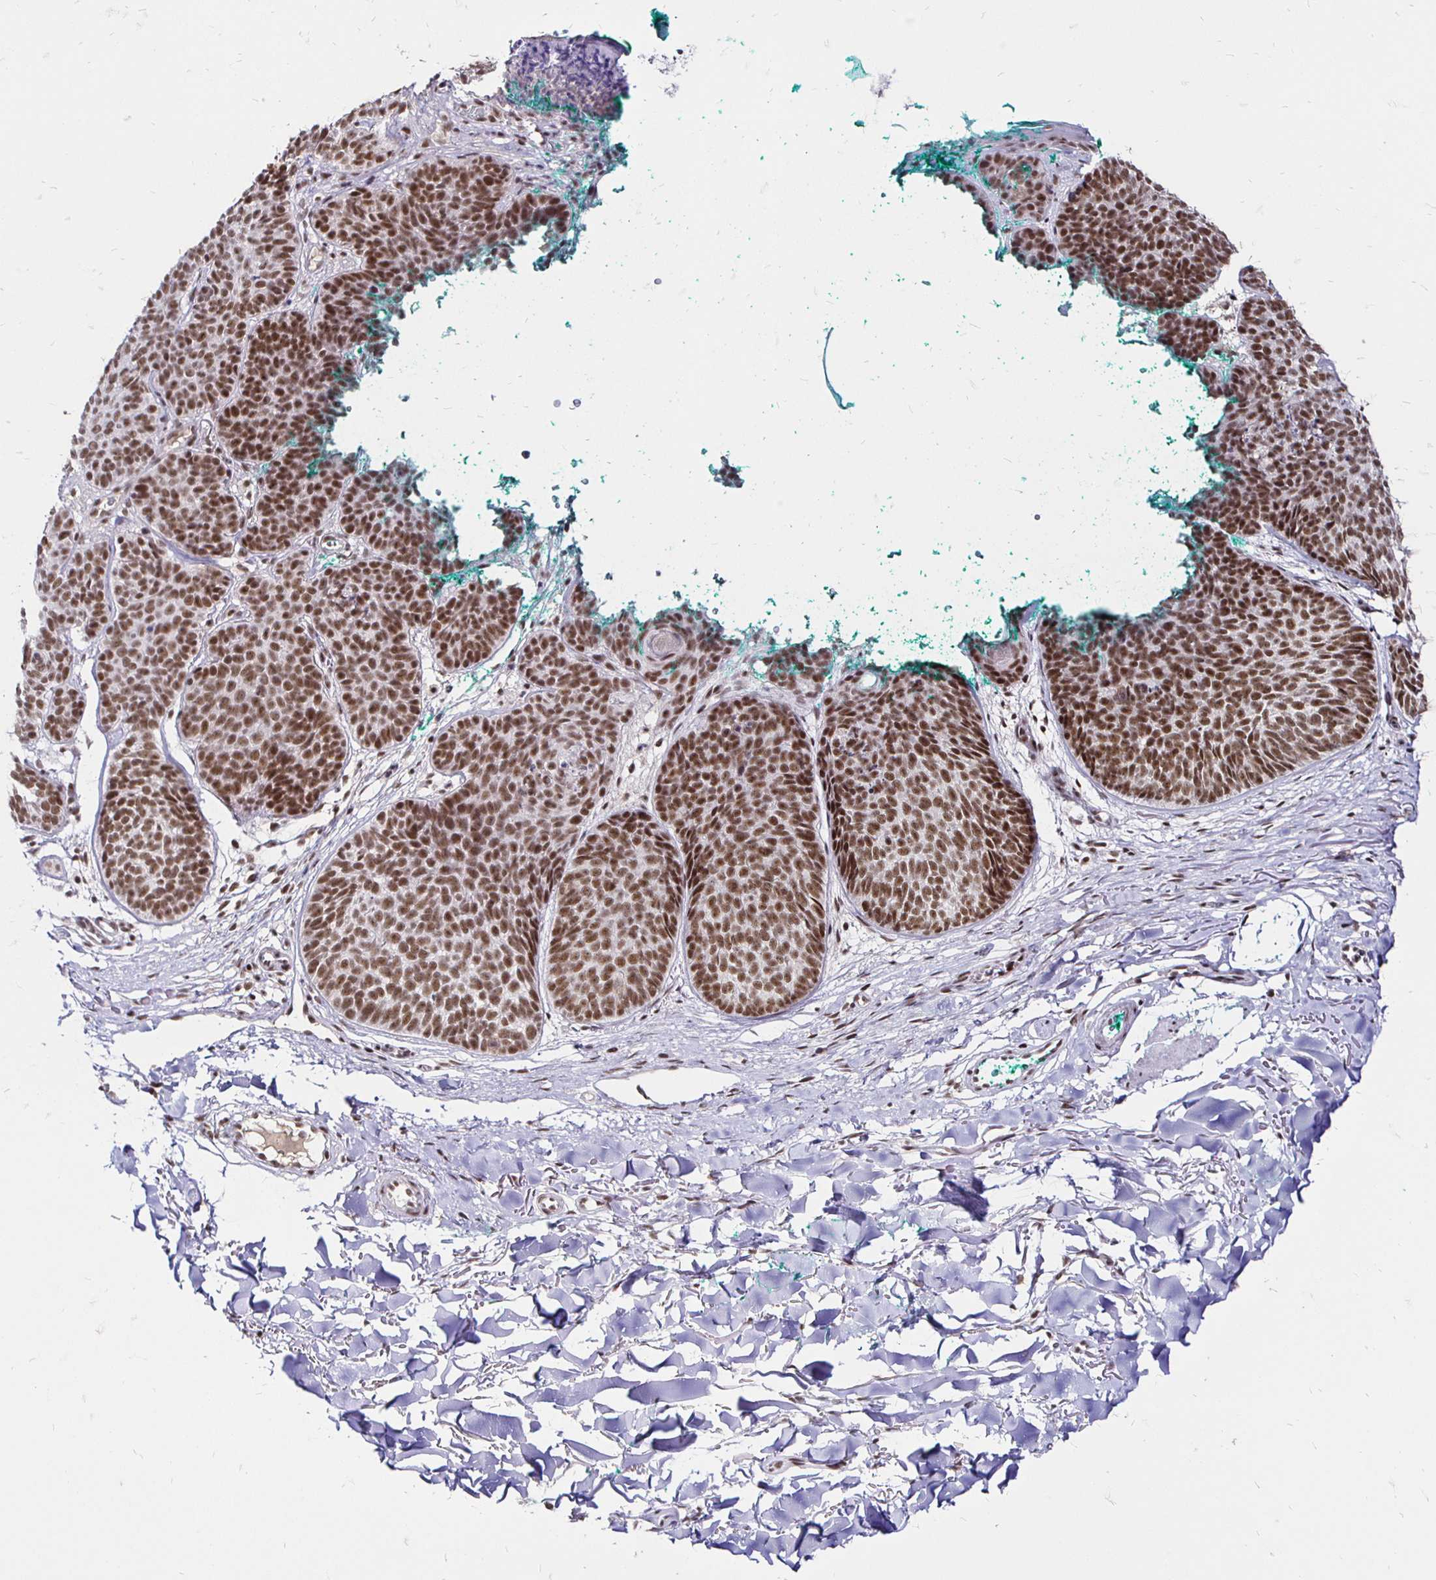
{"staining": {"intensity": "moderate", "quantity": ">75%", "location": "nuclear"}, "tissue": "skin cancer", "cell_type": "Tumor cells", "image_type": "cancer", "snomed": [{"axis": "morphology", "description": "Basal cell carcinoma"}, {"axis": "topography", "description": "Skin"}, {"axis": "topography", "description": "Skin of neck"}, {"axis": "topography", "description": "Skin of shoulder"}, {"axis": "topography", "description": "Skin of back"}], "caption": "High-power microscopy captured an immunohistochemistry micrograph of skin basal cell carcinoma, revealing moderate nuclear staining in about >75% of tumor cells. (brown staining indicates protein expression, while blue staining denotes nuclei).", "gene": "SIN3A", "patient": {"sex": "male", "age": 80}}